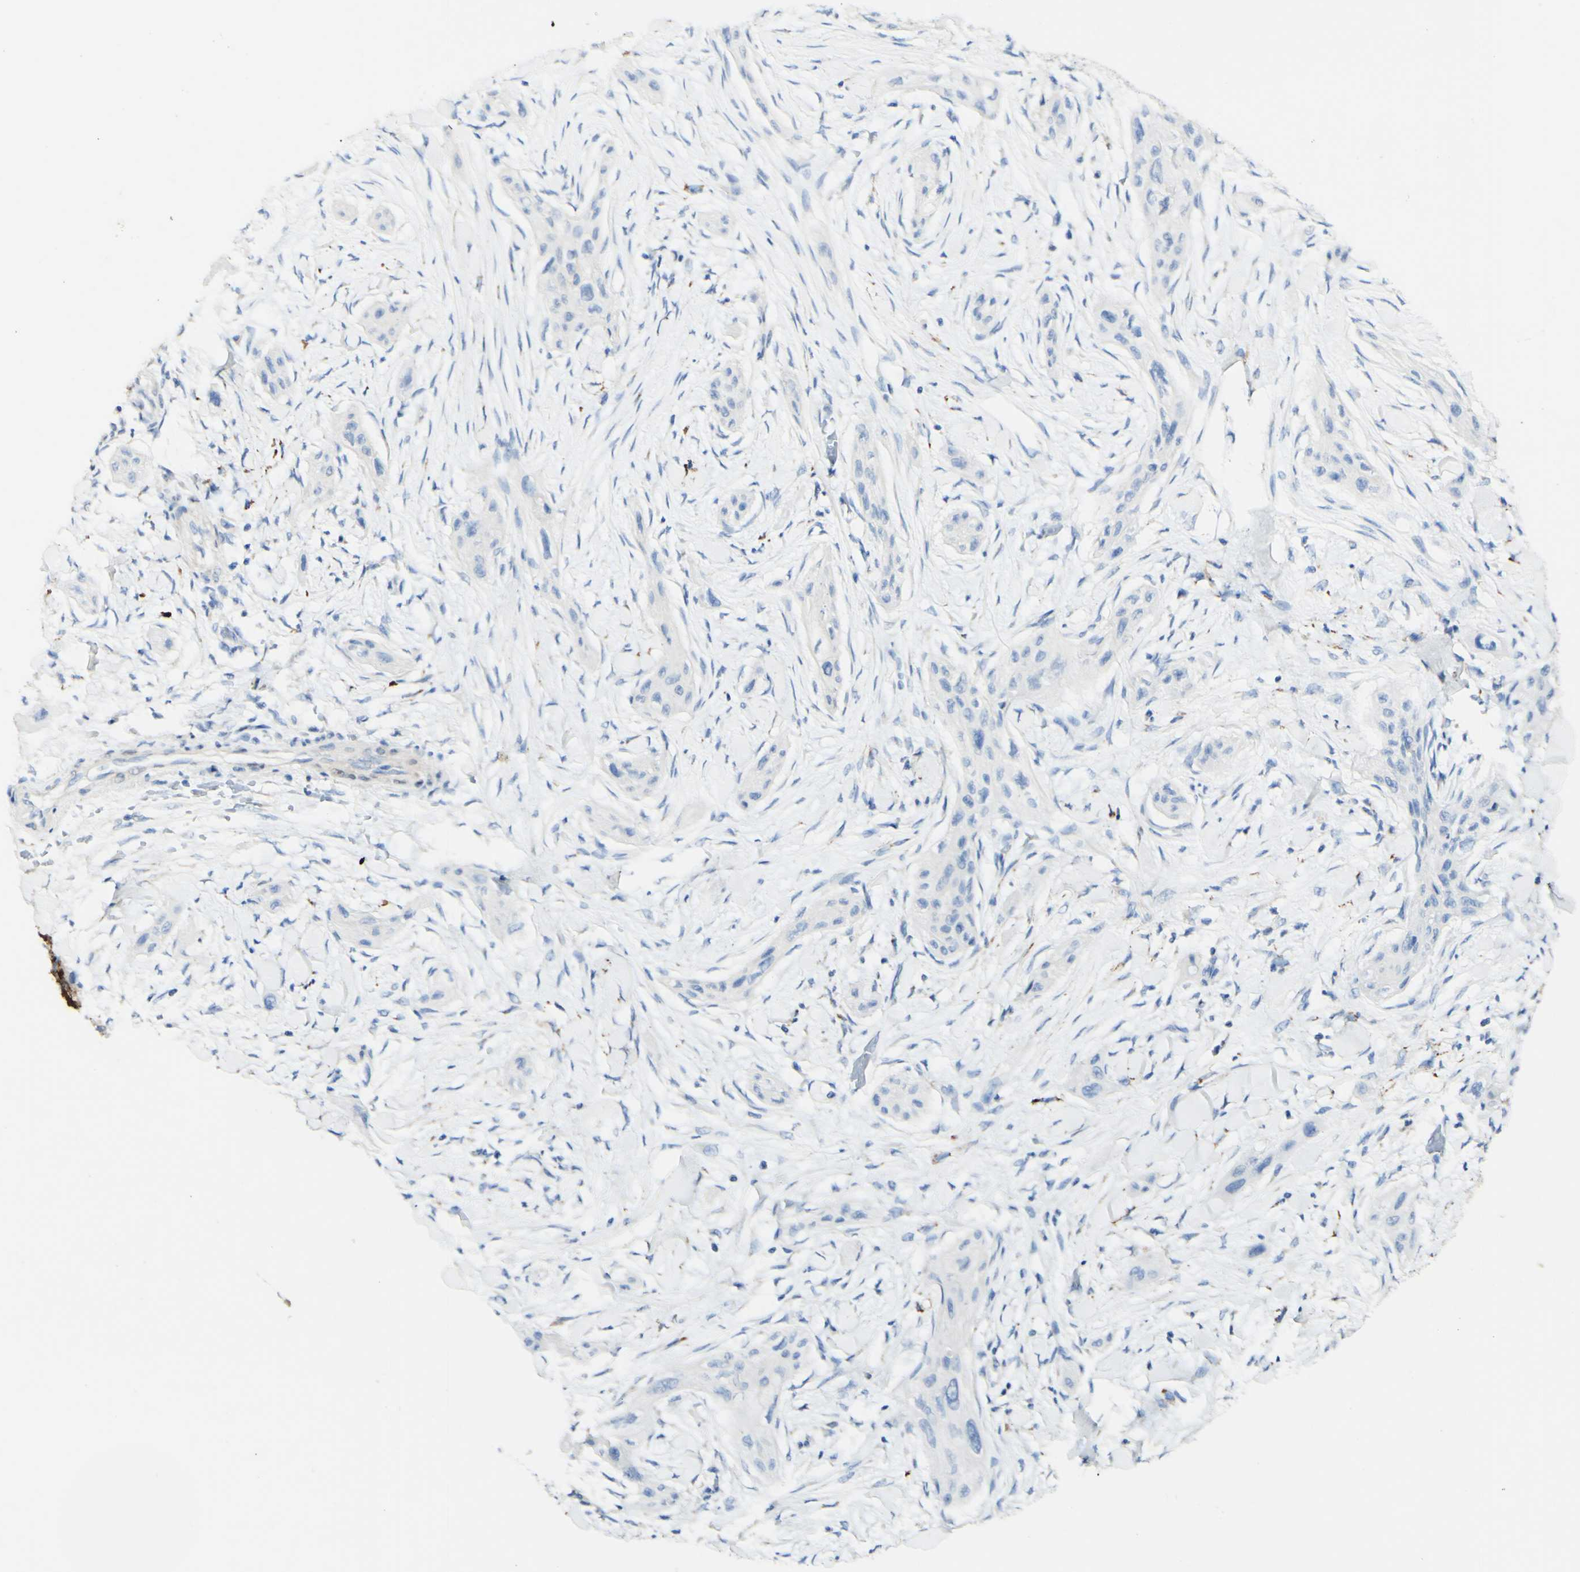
{"staining": {"intensity": "negative", "quantity": "none", "location": "none"}, "tissue": "lung cancer", "cell_type": "Tumor cells", "image_type": "cancer", "snomed": [{"axis": "morphology", "description": "Squamous cell carcinoma, NOS"}, {"axis": "topography", "description": "Lung"}], "caption": "A high-resolution photomicrograph shows immunohistochemistry staining of lung cancer (squamous cell carcinoma), which demonstrates no significant staining in tumor cells.", "gene": "FGF4", "patient": {"sex": "female", "age": 47}}